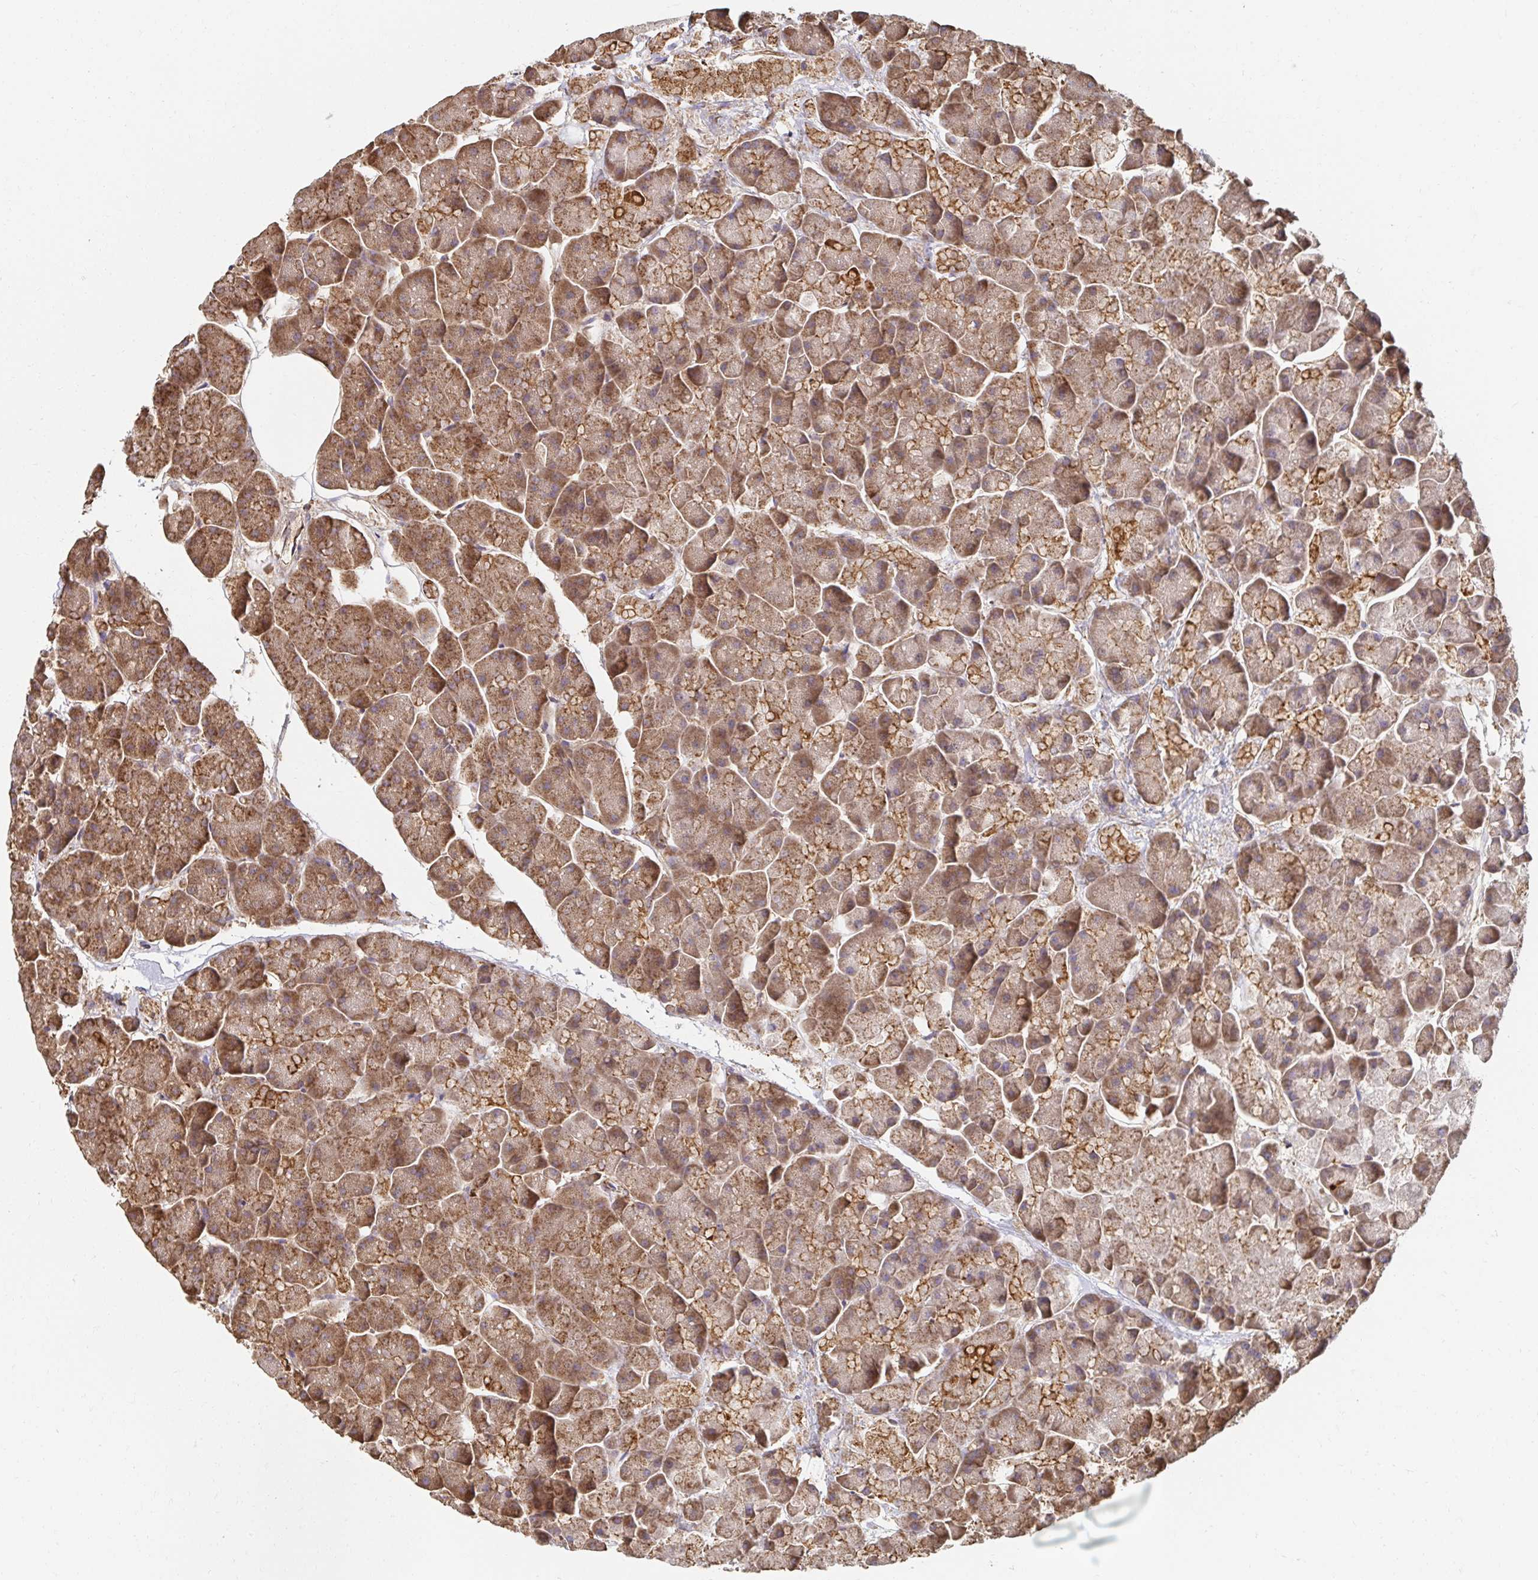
{"staining": {"intensity": "moderate", "quantity": ">75%", "location": "cytoplasmic/membranous"}, "tissue": "pancreas", "cell_type": "Exocrine glandular cells", "image_type": "normal", "snomed": [{"axis": "morphology", "description": "Normal tissue, NOS"}, {"axis": "topography", "description": "Pancreas"}, {"axis": "topography", "description": "Peripheral nerve tissue"}], "caption": "Immunohistochemistry micrograph of unremarkable human pancreas stained for a protein (brown), which exhibits medium levels of moderate cytoplasmic/membranous positivity in about >75% of exocrine glandular cells.", "gene": "APBB1", "patient": {"sex": "male", "age": 54}}